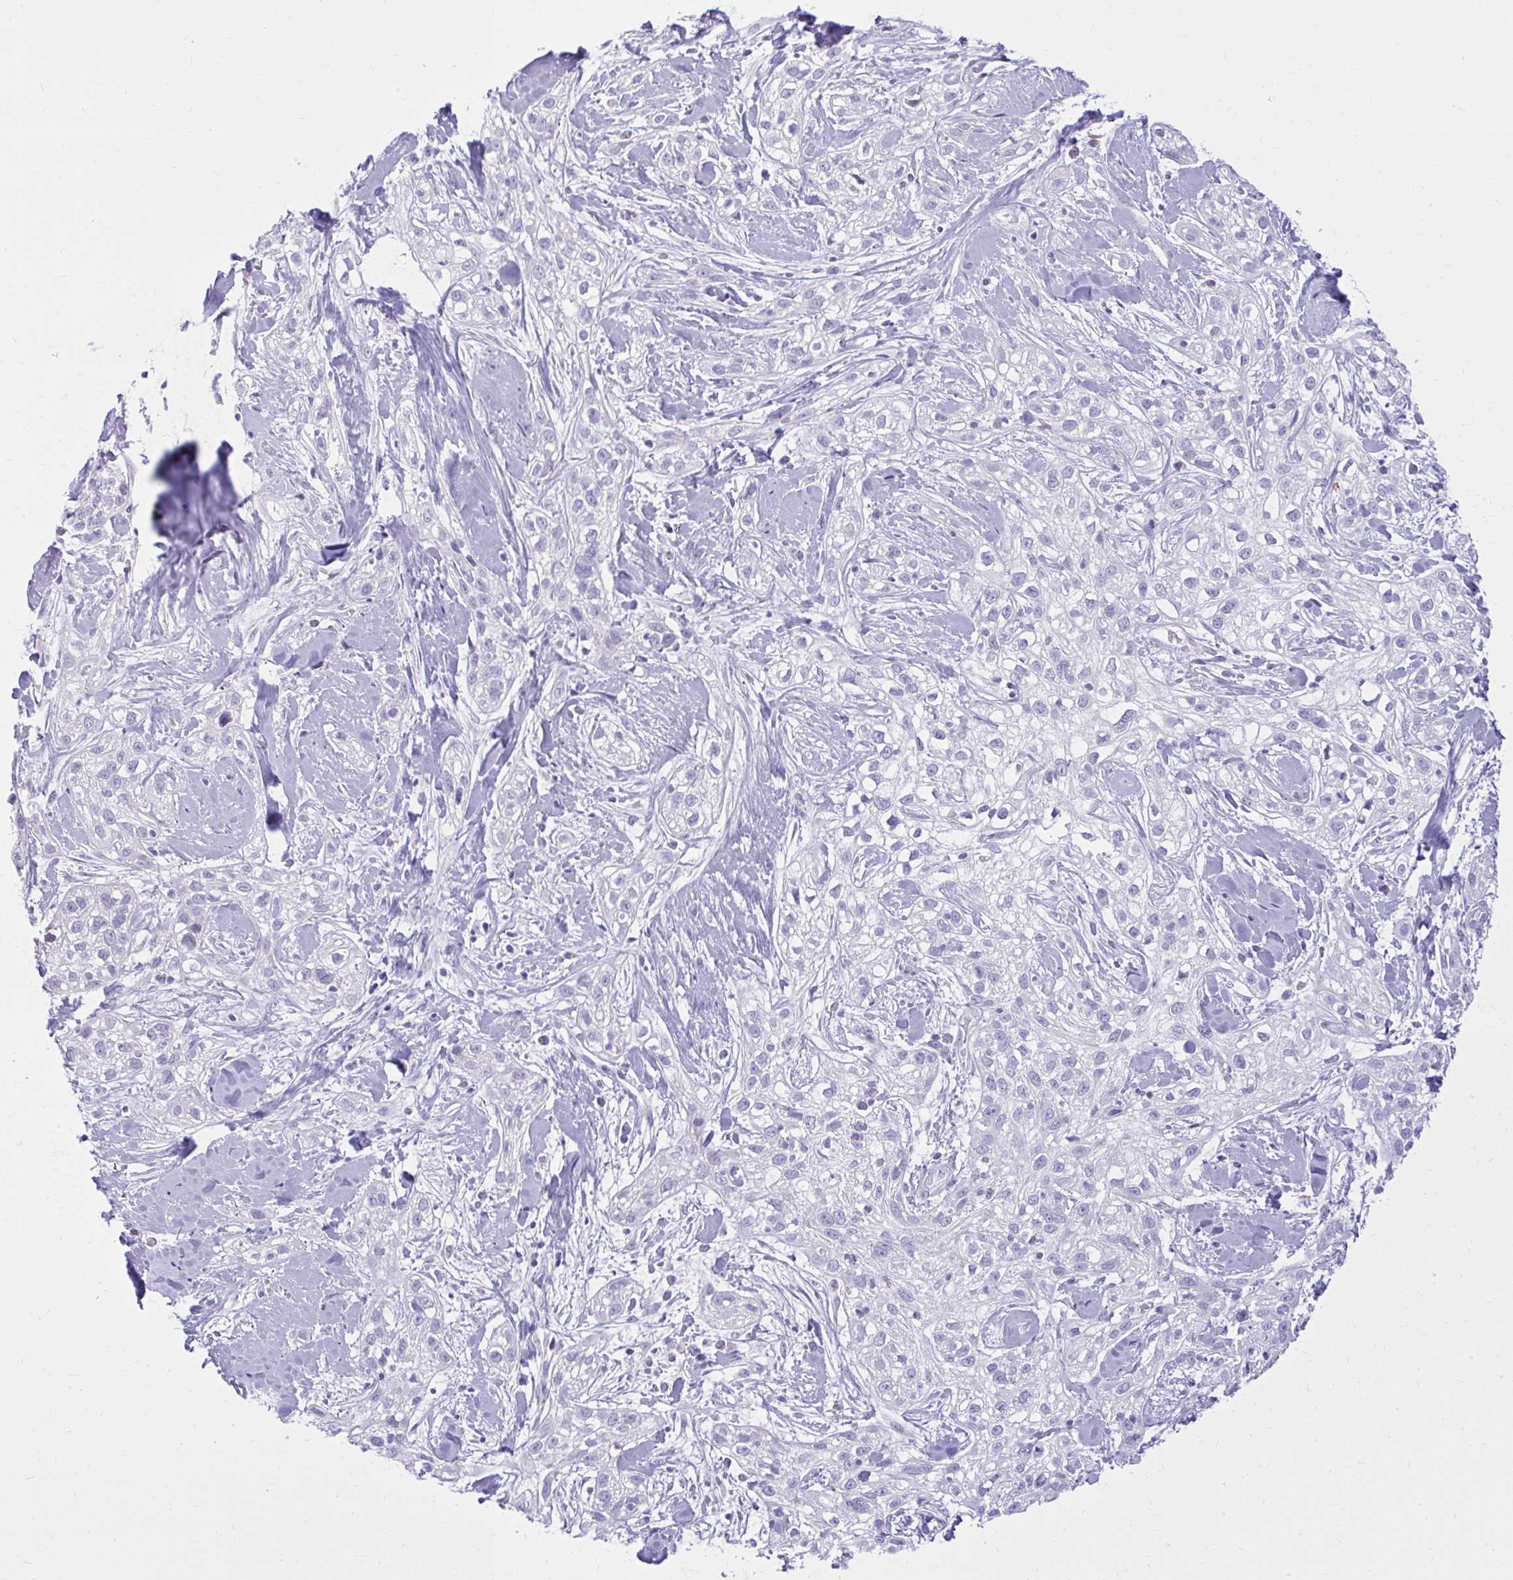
{"staining": {"intensity": "negative", "quantity": "none", "location": "none"}, "tissue": "skin cancer", "cell_type": "Tumor cells", "image_type": "cancer", "snomed": [{"axis": "morphology", "description": "Squamous cell carcinoma, NOS"}, {"axis": "topography", "description": "Skin"}], "caption": "This micrograph is of squamous cell carcinoma (skin) stained with IHC to label a protein in brown with the nuclei are counter-stained blue. There is no positivity in tumor cells.", "gene": "PRAP1", "patient": {"sex": "male", "age": 82}}